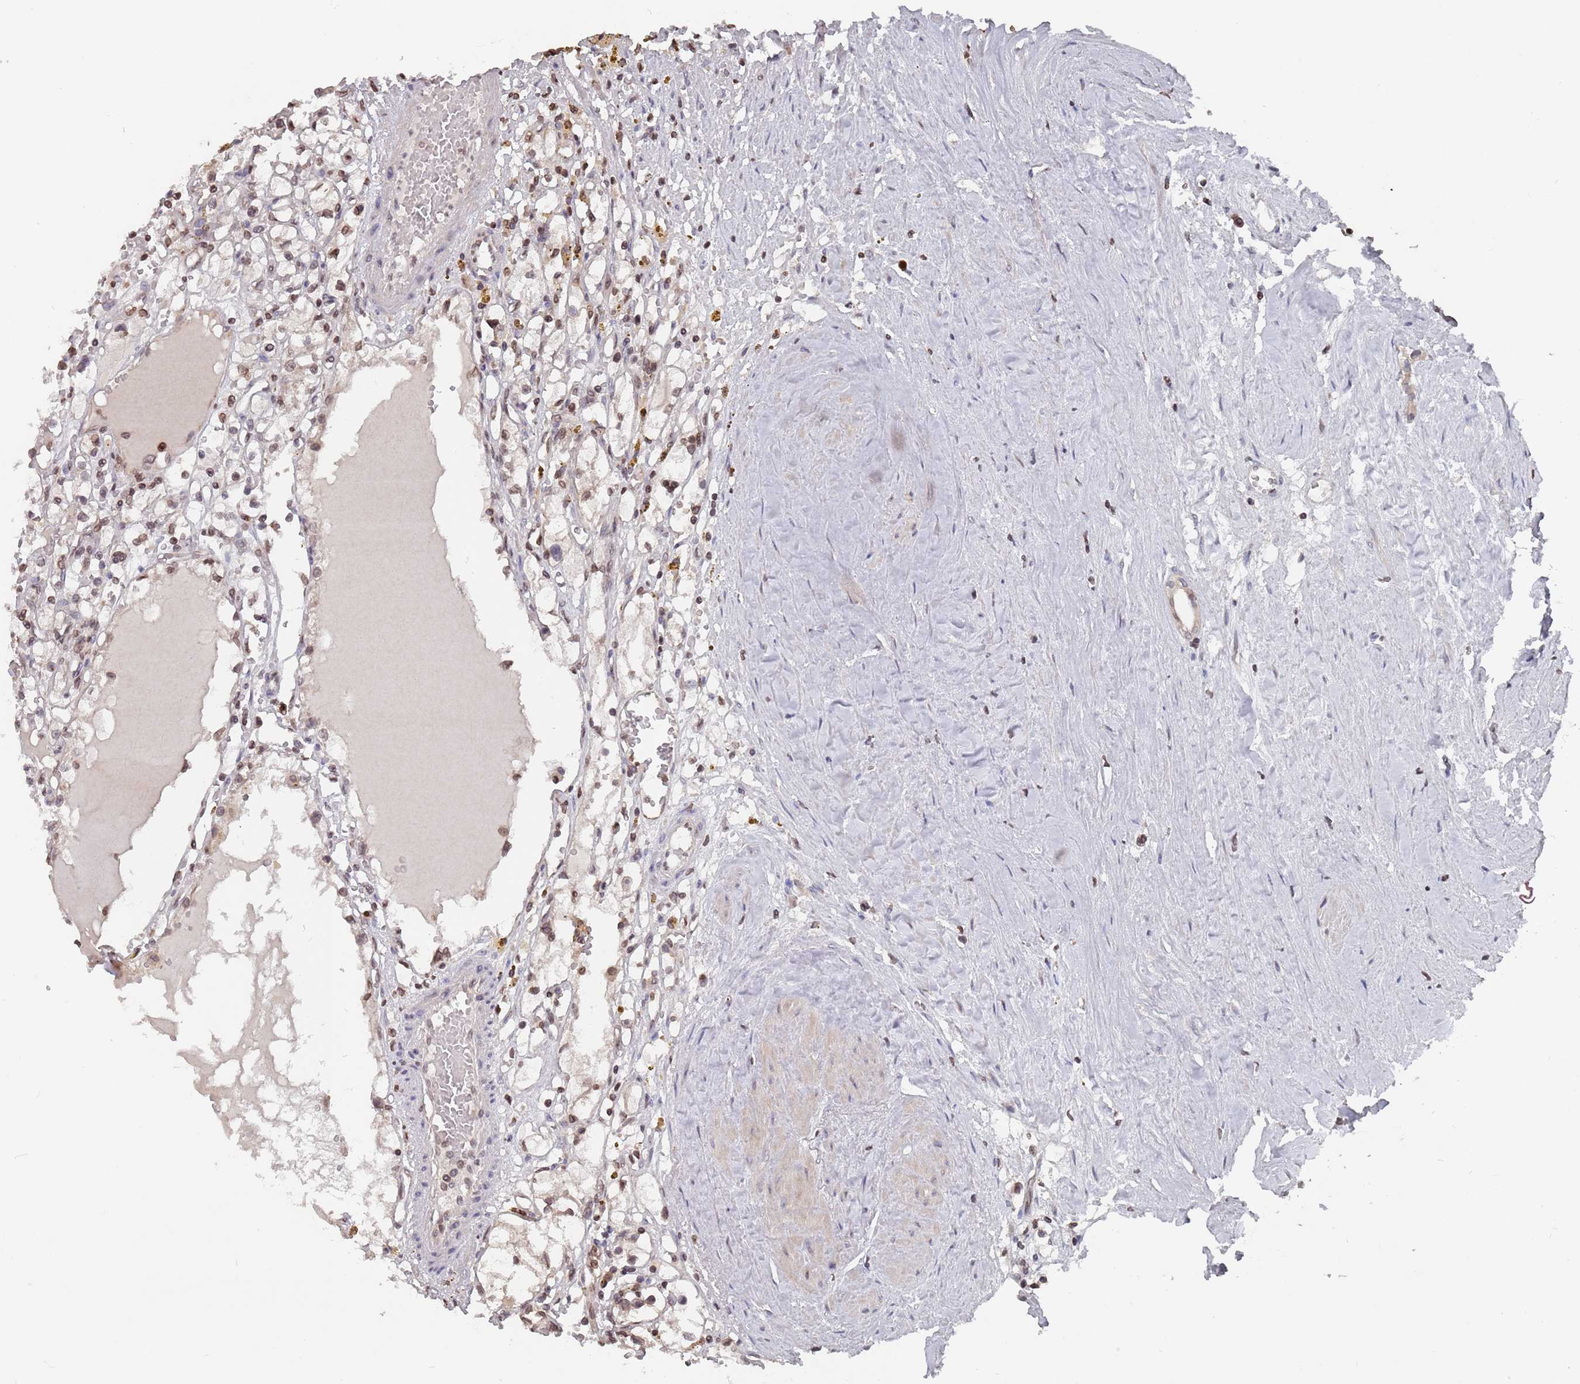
{"staining": {"intensity": "moderate", "quantity": "<25%", "location": "nuclear"}, "tissue": "renal cancer", "cell_type": "Tumor cells", "image_type": "cancer", "snomed": [{"axis": "morphology", "description": "Adenocarcinoma, NOS"}, {"axis": "topography", "description": "Kidney"}], "caption": "Renal adenocarcinoma stained with IHC reveals moderate nuclear positivity in approximately <25% of tumor cells.", "gene": "SDHAF3", "patient": {"sex": "male", "age": 56}}